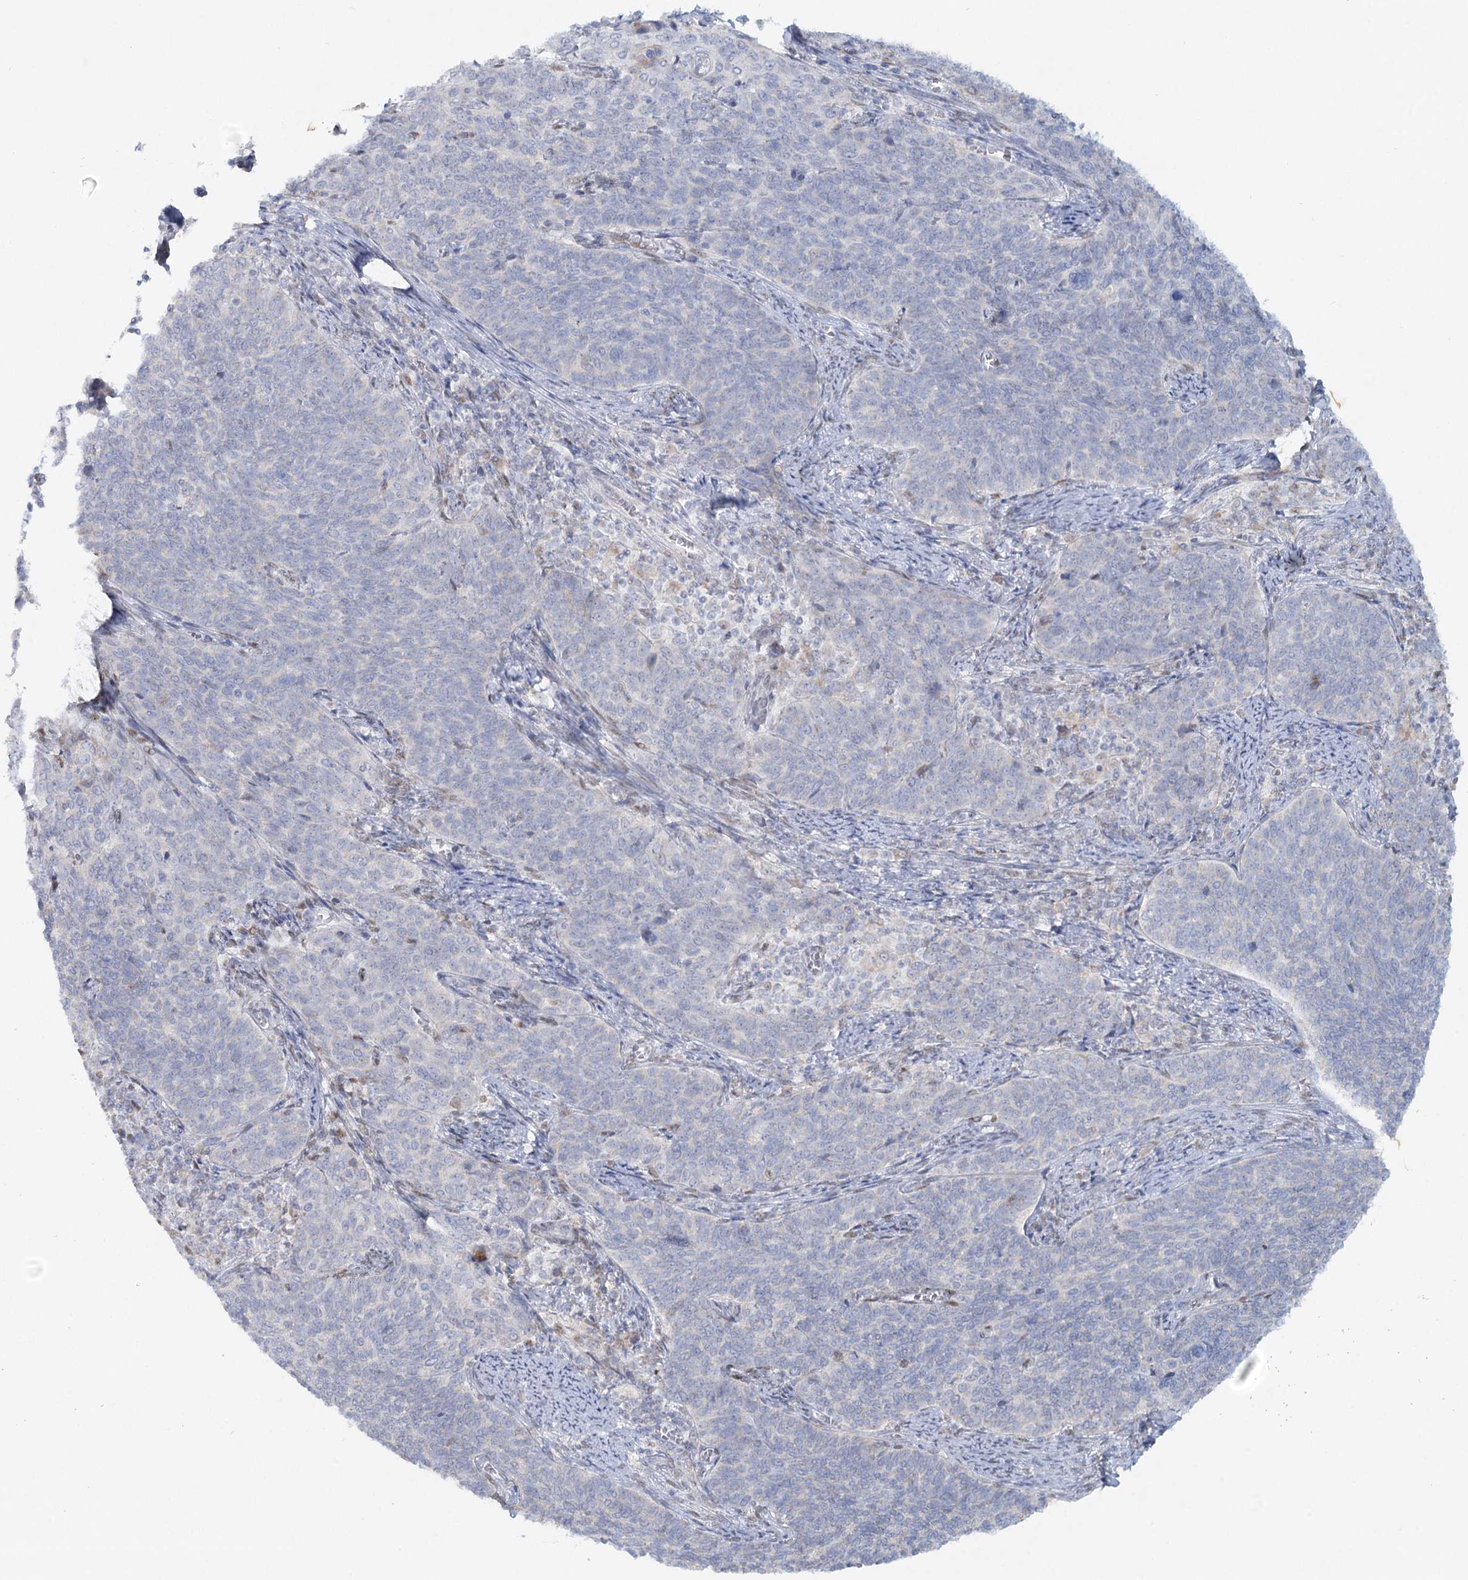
{"staining": {"intensity": "negative", "quantity": "none", "location": "none"}, "tissue": "cervical cancer", "cell_type": "Tumor cells", "image_type": "cancer", "snomed": [{"axis": "morphology", "description": "Squamous cell carcinoma, NOS"}, {"axis": "topography", "description": "Cervix"}], "caption": "An immunohistochemistry (IHC) micrograph of squamous cell carcinoma (cervical) is shown. There is no staining in tumor cells of squamous cell carcinoma (cervical). (DAB (3,3'-diaminobenzidine) immunohistochemistry with hematoxylin counter stain).", "gene": "PSAPL1", "patient": {"sex": "female", "age": 39}}